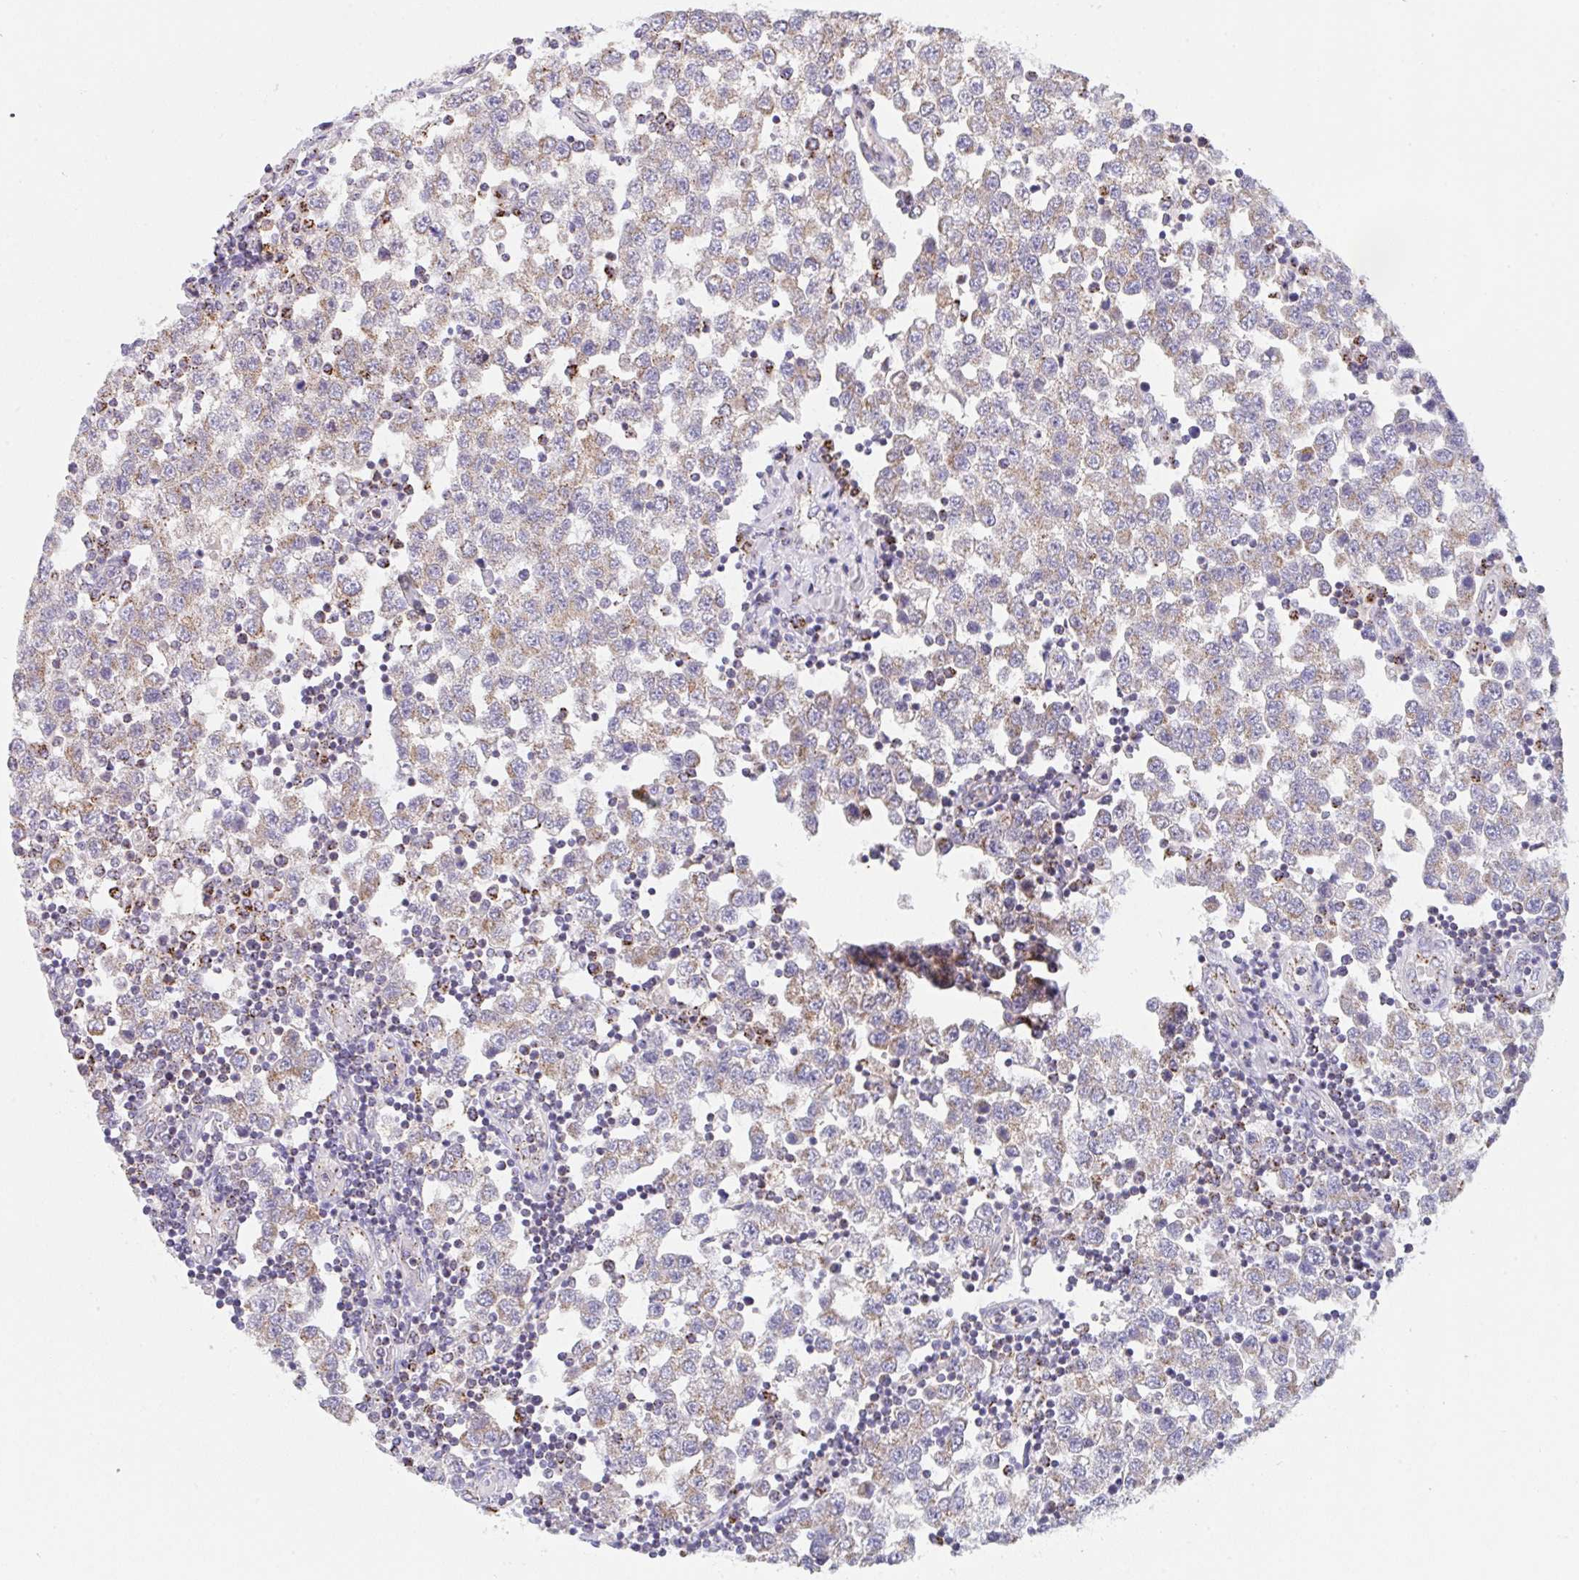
{"staining": {"intensity": "weak", "quantity": "25%-75%", "location": "cytoplasmic/membranous"}, "tissue": "testis cancer", "cell_type": "Tumor cells", "image_type": "cancer", "snomed": [{"axis": "morphology", "description": "Seminoma, NOS"}, {"axis": "topography", "description": "Testis"}], "caption": "Testis cancer (seminoma) was stained to show a protein in brown. There is low levels of weak cytoplasmic/membranous positivity in about 25%-75% of tumor cells.", "gene": "PROSER3", "patient": {"sex": "male", "age": 34}}